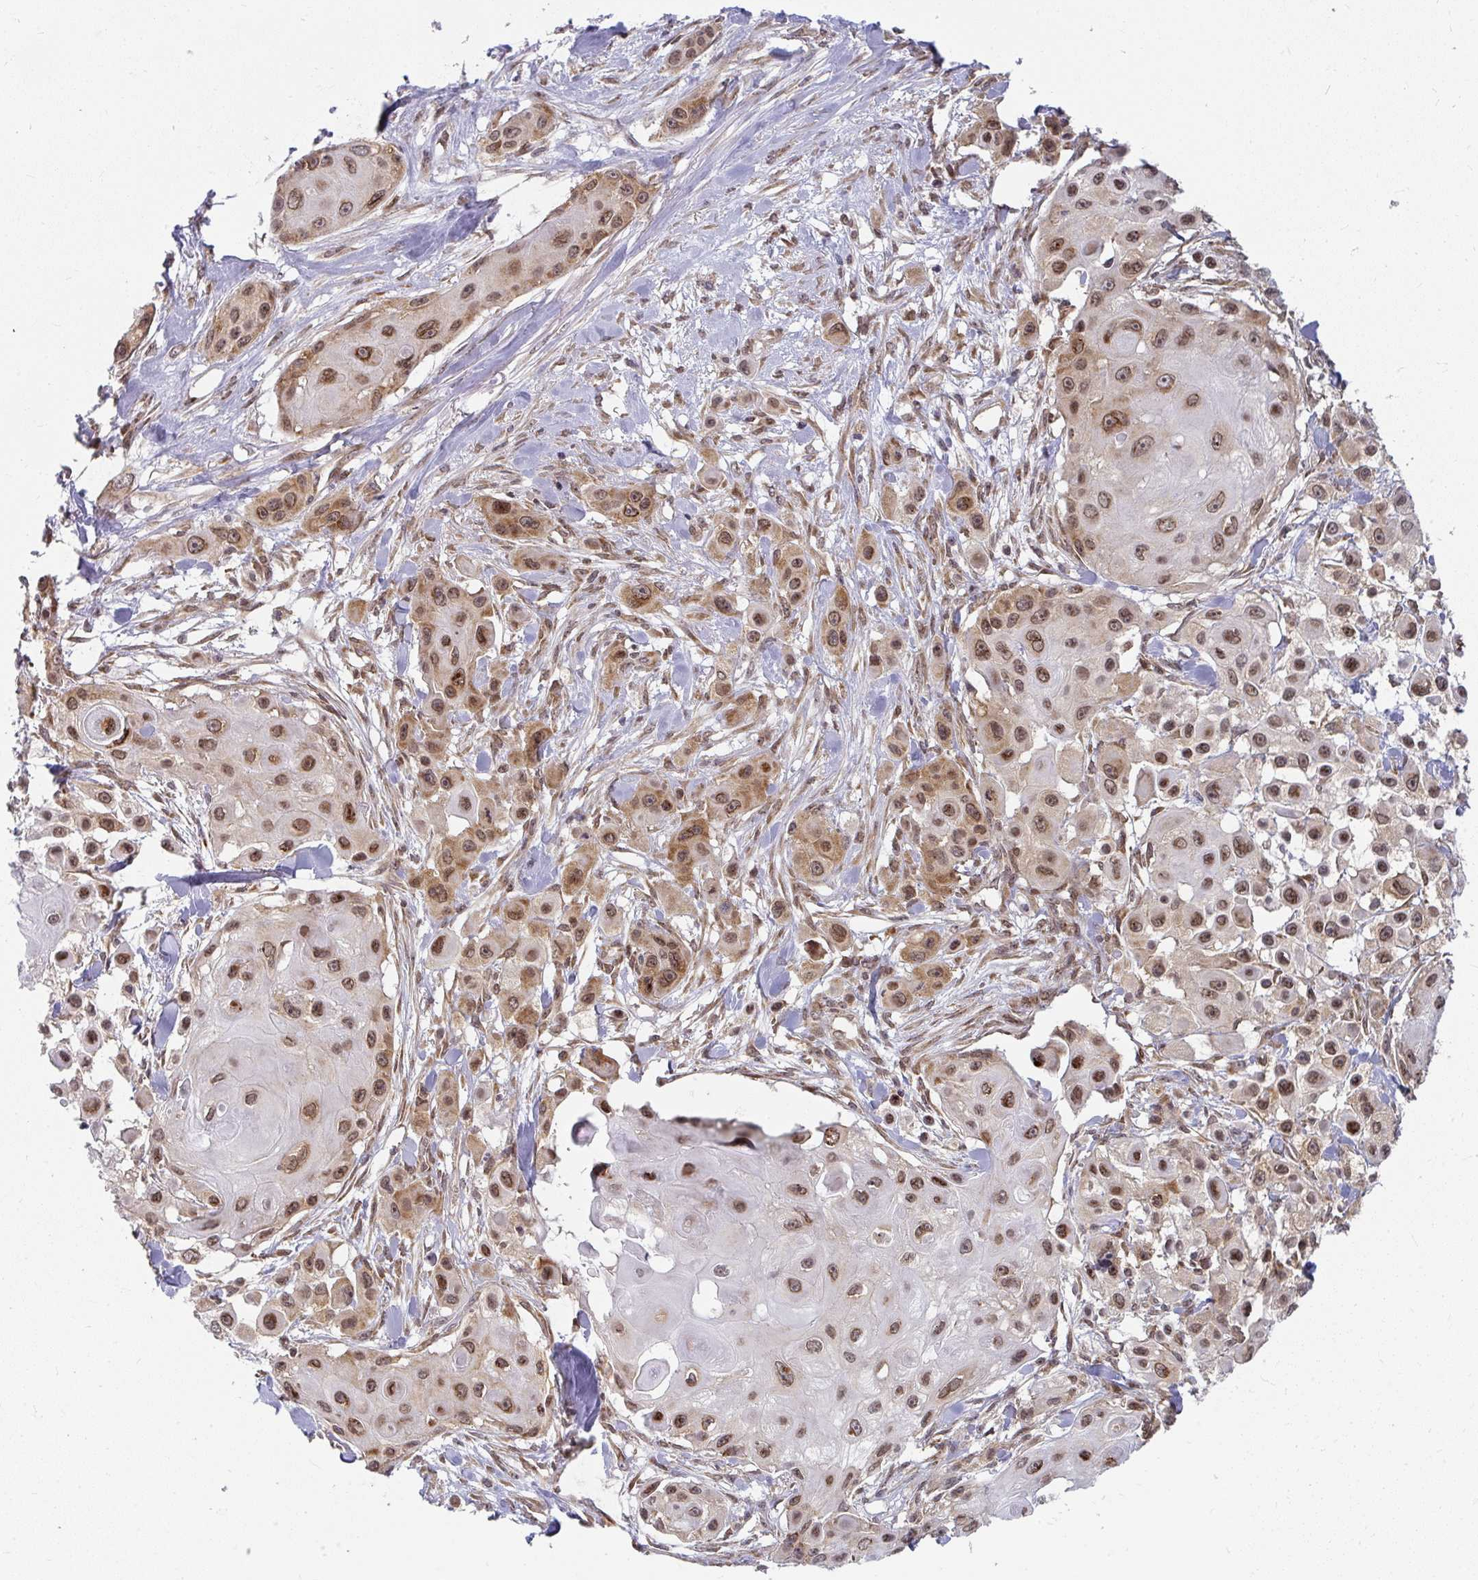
{"staining": {"intensity": "moderate", "quantity": ">75%", "location": "cytoplasmic/membranous,nuclear"}, "tissue": "skin cancer", "cell_type": "Tumor cells", "image_type": "cancer", "snomed": [{"axis": "morphology", "description": "Squamous cell carcinoma, NOS"}, {"axis": "topography", "description": "Skin"}], "caption": "This is an image of immunohistochemistry (IHC) staining of skin squamous cell carcinoma, which shows moderate expression in the cytoplasmic/membranous and nuclear of tumor cells.", "gene": "SYNCRIP", "patient": {"sex": "male", "age": 63}}